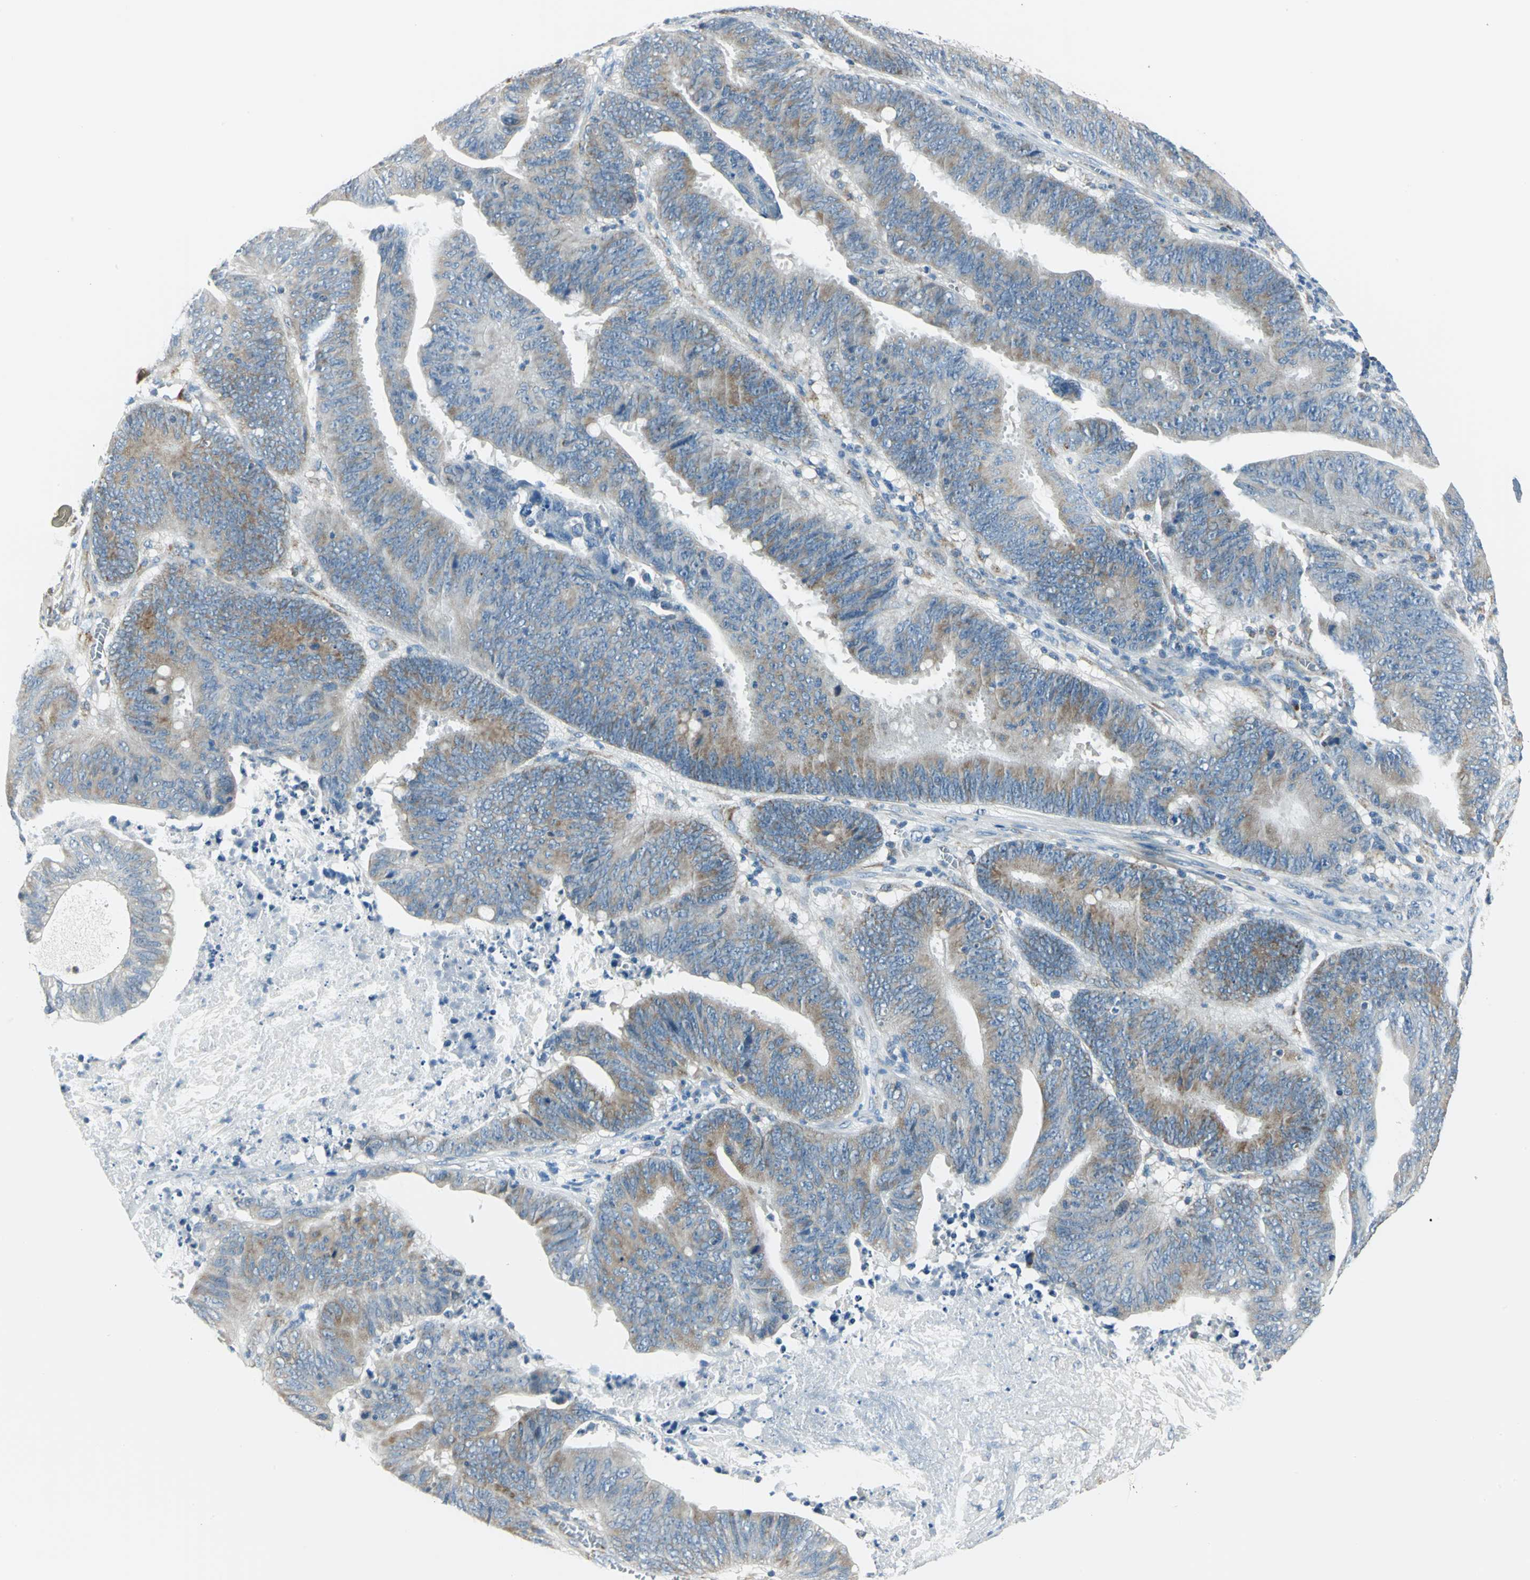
{"staining": {"intensity": "moderate", "quantity": "25%-75%", "location": "cytoplasmic/membranous"}, "tissue": "colorectal cancer", "cell_type": "Tumor cells", "image_type": "cancer", "snomed": [{"axis": "morphology", "description": "Adenocarcinoma, NOS"}, {"axis": "topography", "description": "Colon"}], "caption": "Tumor cells reveal medium levels of moderate cytoplasmic/membranous expression in approximately 25%-75% of cells in human adenocarcinoma (colorectal). The protein of interest is shown in brown color, while the nuclei are stained blue.", "gene": "ACADM", "patient": {"sex": "male", "age": 45}}